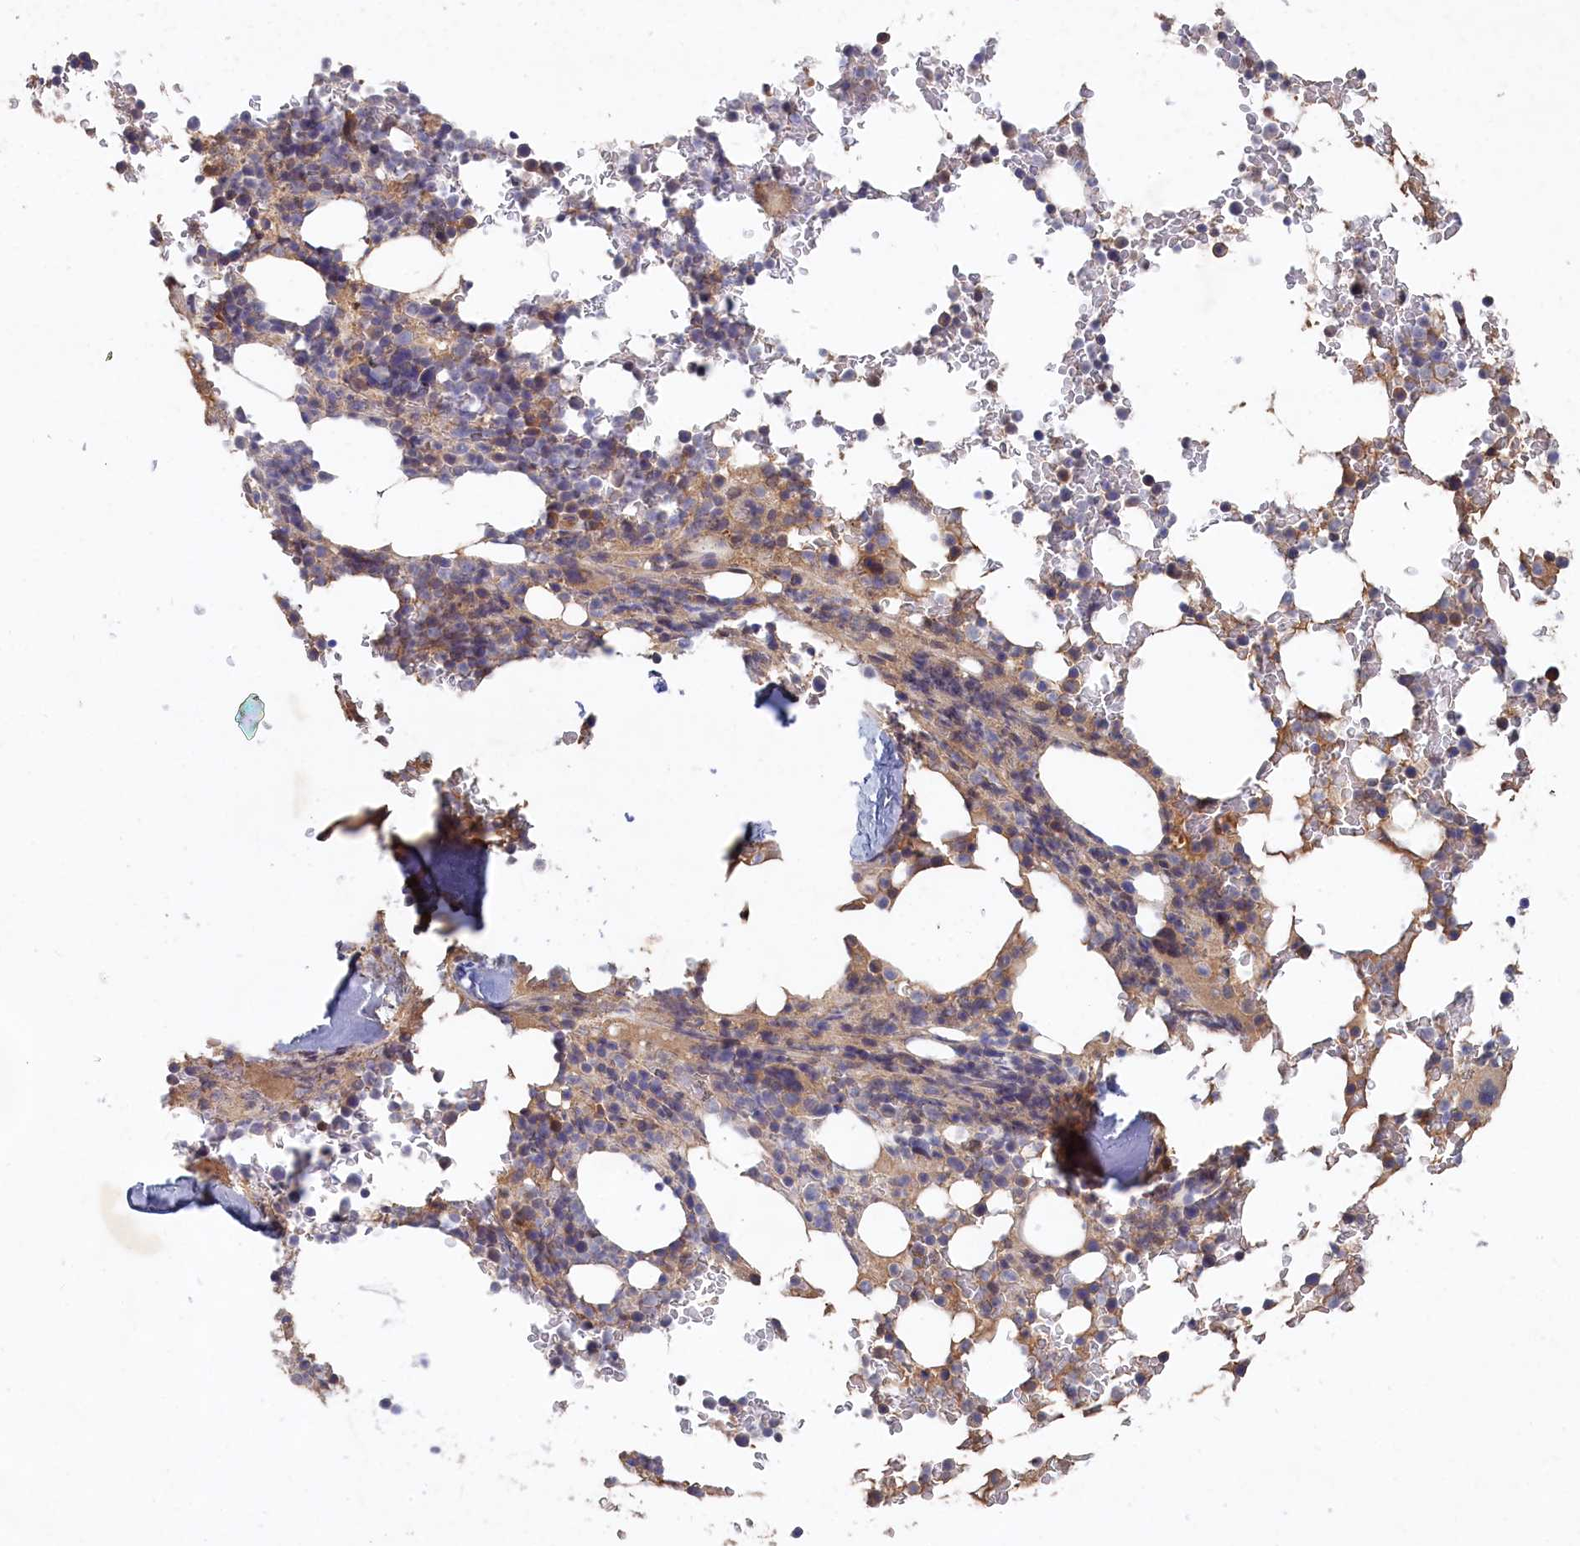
{"staining": {"intensity": "negative", "quantity": "none", "location": "none"}, "tissue": "bone marrow", "cell_type": "Hematopoietic cells", "image_type": "normal", "snomed": [{"axis": "morphology", "description": "Normal tissue, NOS"}, {"axis": "topography", "description": "Bone marrow"}], "caption": "Micrograph shows no protein positivity in hematopoietic cells of benign bone marrow.", "gene": "CELF5", "patient": {"sex": "male", "age": 58}}